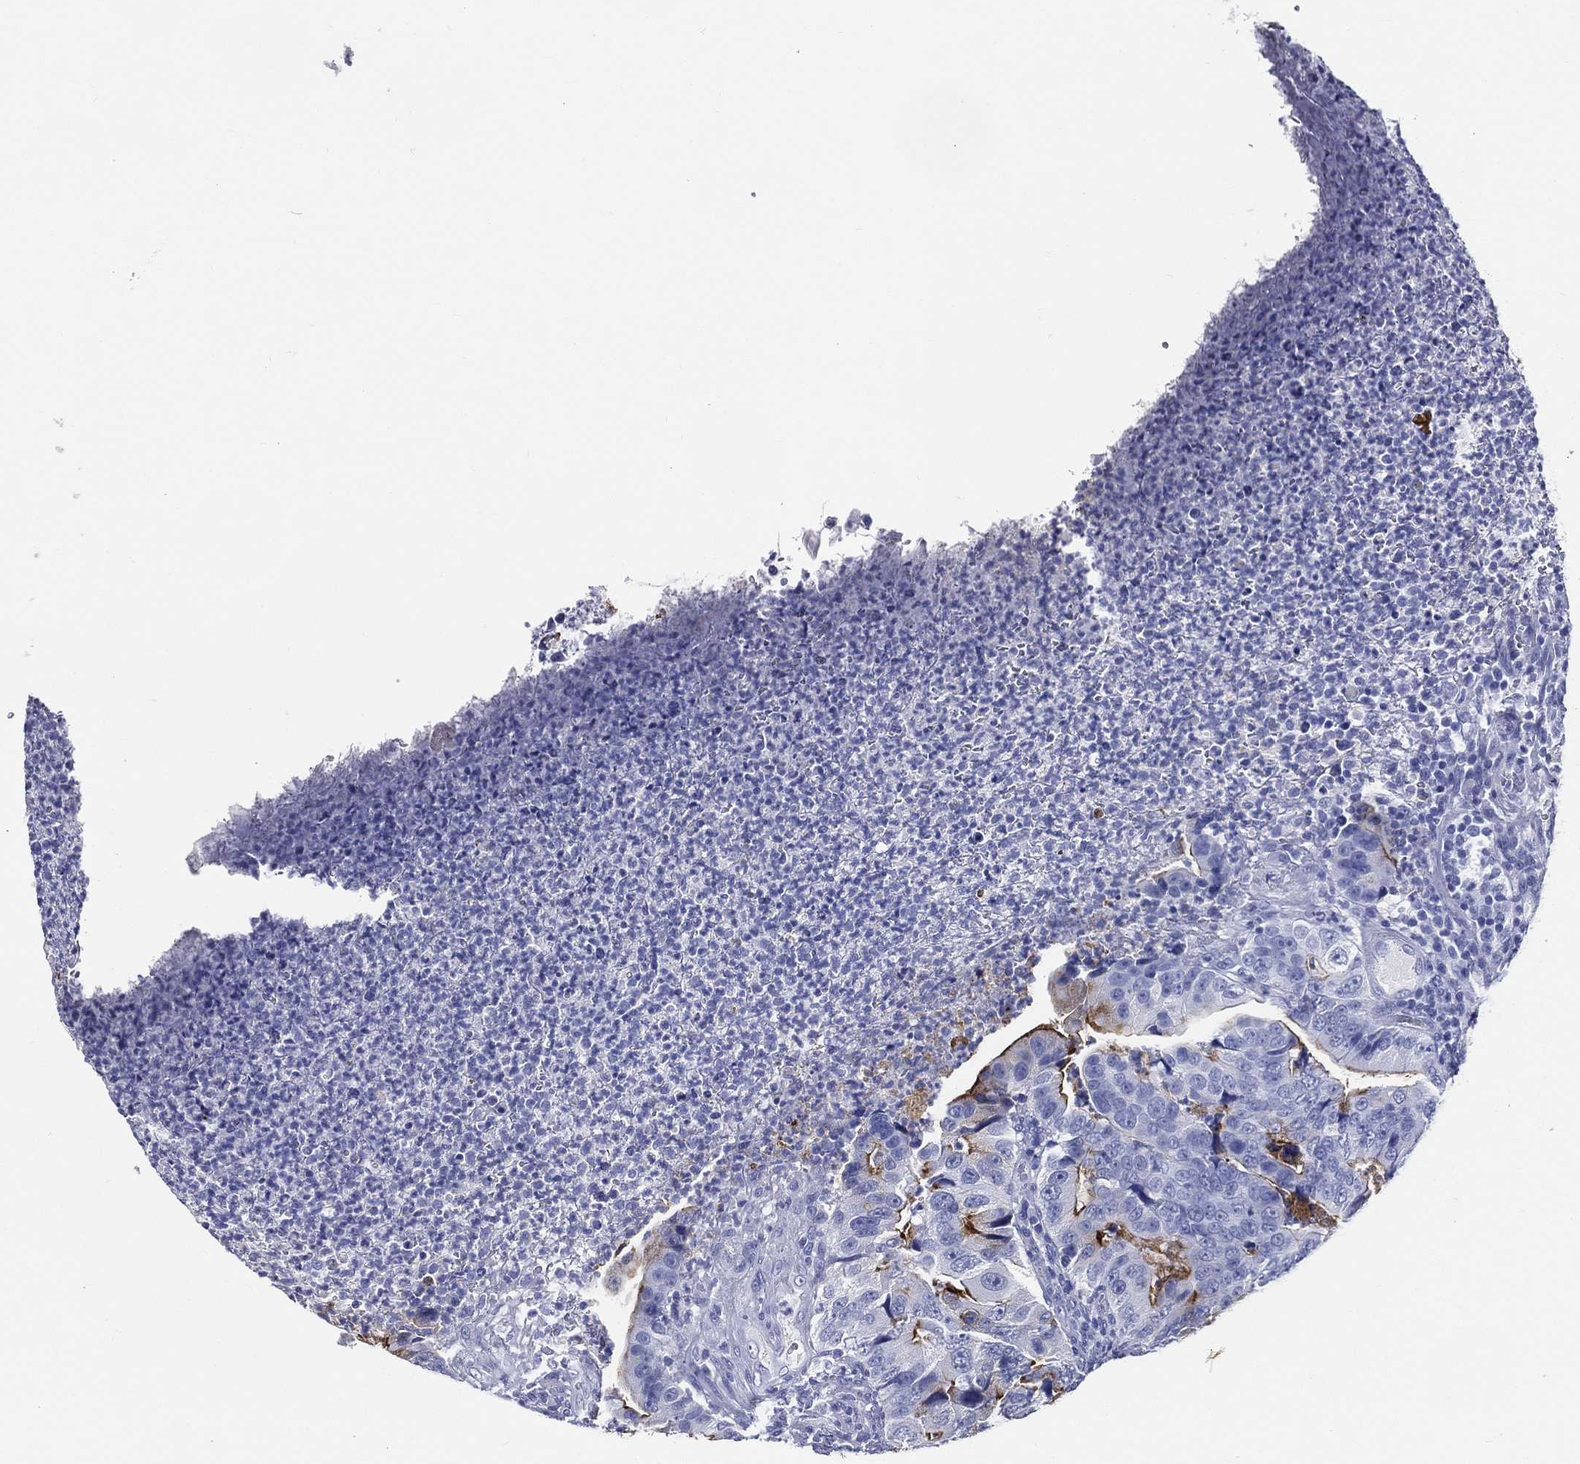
{"staining": {"intensity": "moderate", "quantity": "<25%", "location": "cytoplasmic/membranous"}, "tissue": "colorectal cancer", "cell_type": "Tumor cells", "image_type": "cancer", "snomed": [{"axis": "morphology", "description": "Adenocarcinoma, NOS"}, {"axis": "topography", "description": "Colon"}], "caption": "Colorectal cancer stained with DAB immunohistochemistry (IHC) shows low levels of moderate cytoplasmic/membranous expression in approximately <25% of tumor cells.", "gene": "ACE2", "patient": {"sex": "female", "age": 72}}